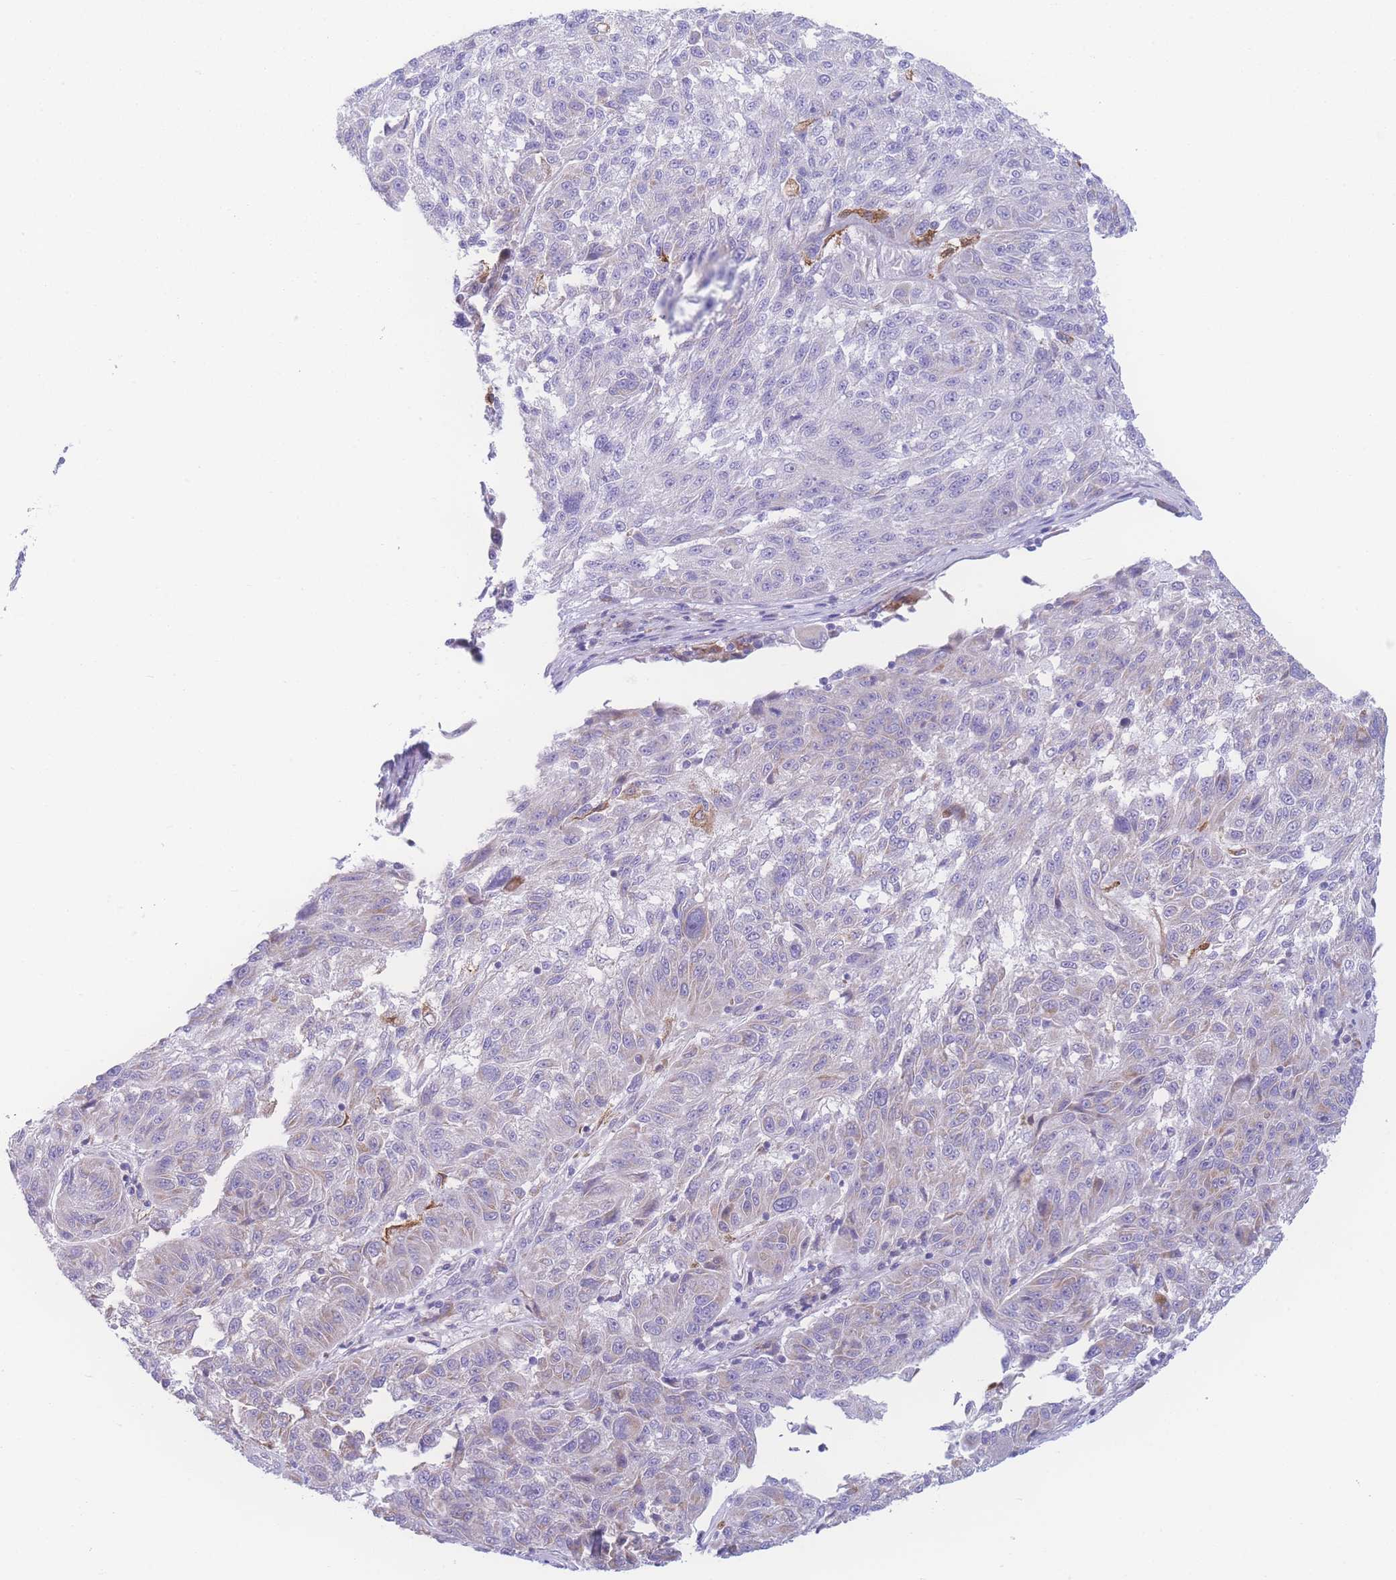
{"staining": {"intensity": "negative", "quantity": "none", "location": "none"}, "tissue": "melanoma", "cell_type": "Tumor cells", "image_type": "cancer", "snomed": [{"axis": "morphology", "description": "Malignant melanoma, NOS"}, {"axis": "topography", "description": "Skin"}], "caption": "Tumor cells show no significant staining in malignant melanoma.", "gene": "NBEAL1", "patient": {"sex": "male", "age": 53}}